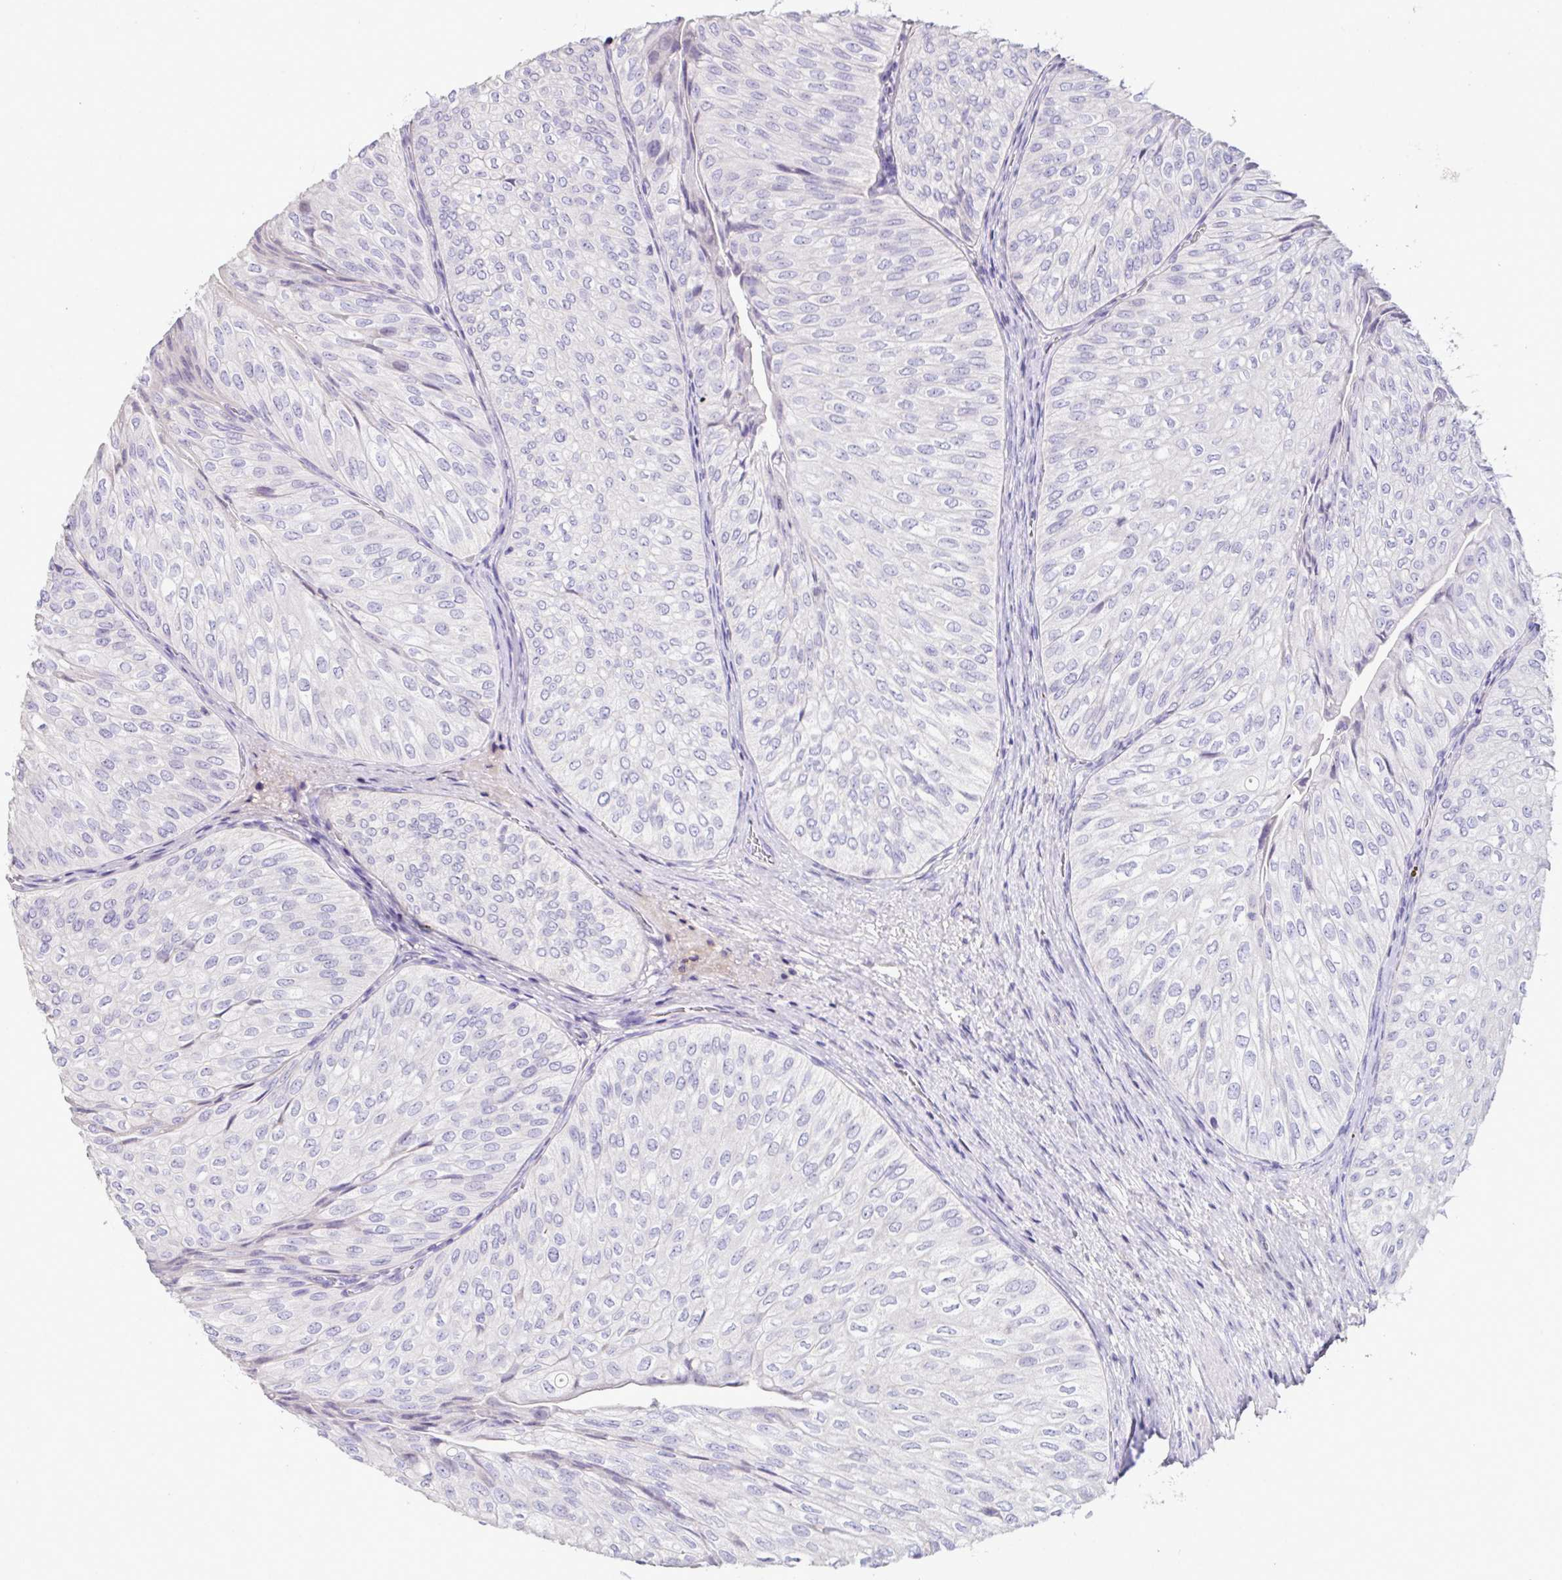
{"staining": {"intensity": "negative", "quantity": "none", "location": "none"}, "tissue": "urothelial cancer", "cell_type": "Tumor cells", "image_type": "cancer", "snomed": [{"axis": "morphology", "description": "Urothelial carcinoma, NOS"}, {"axis": "topography", "description": "Urinary bladder"}], "caption": "Immunohistochemistry micrograph of neoplastic tissue: human transitional cell carcinoma stained with DAB (3,3'-diaminobenzidine) shows no significant protein positivity in tumor cells.", "gene": "MARCO", "patient": {"sex": "male", "age": 62}}